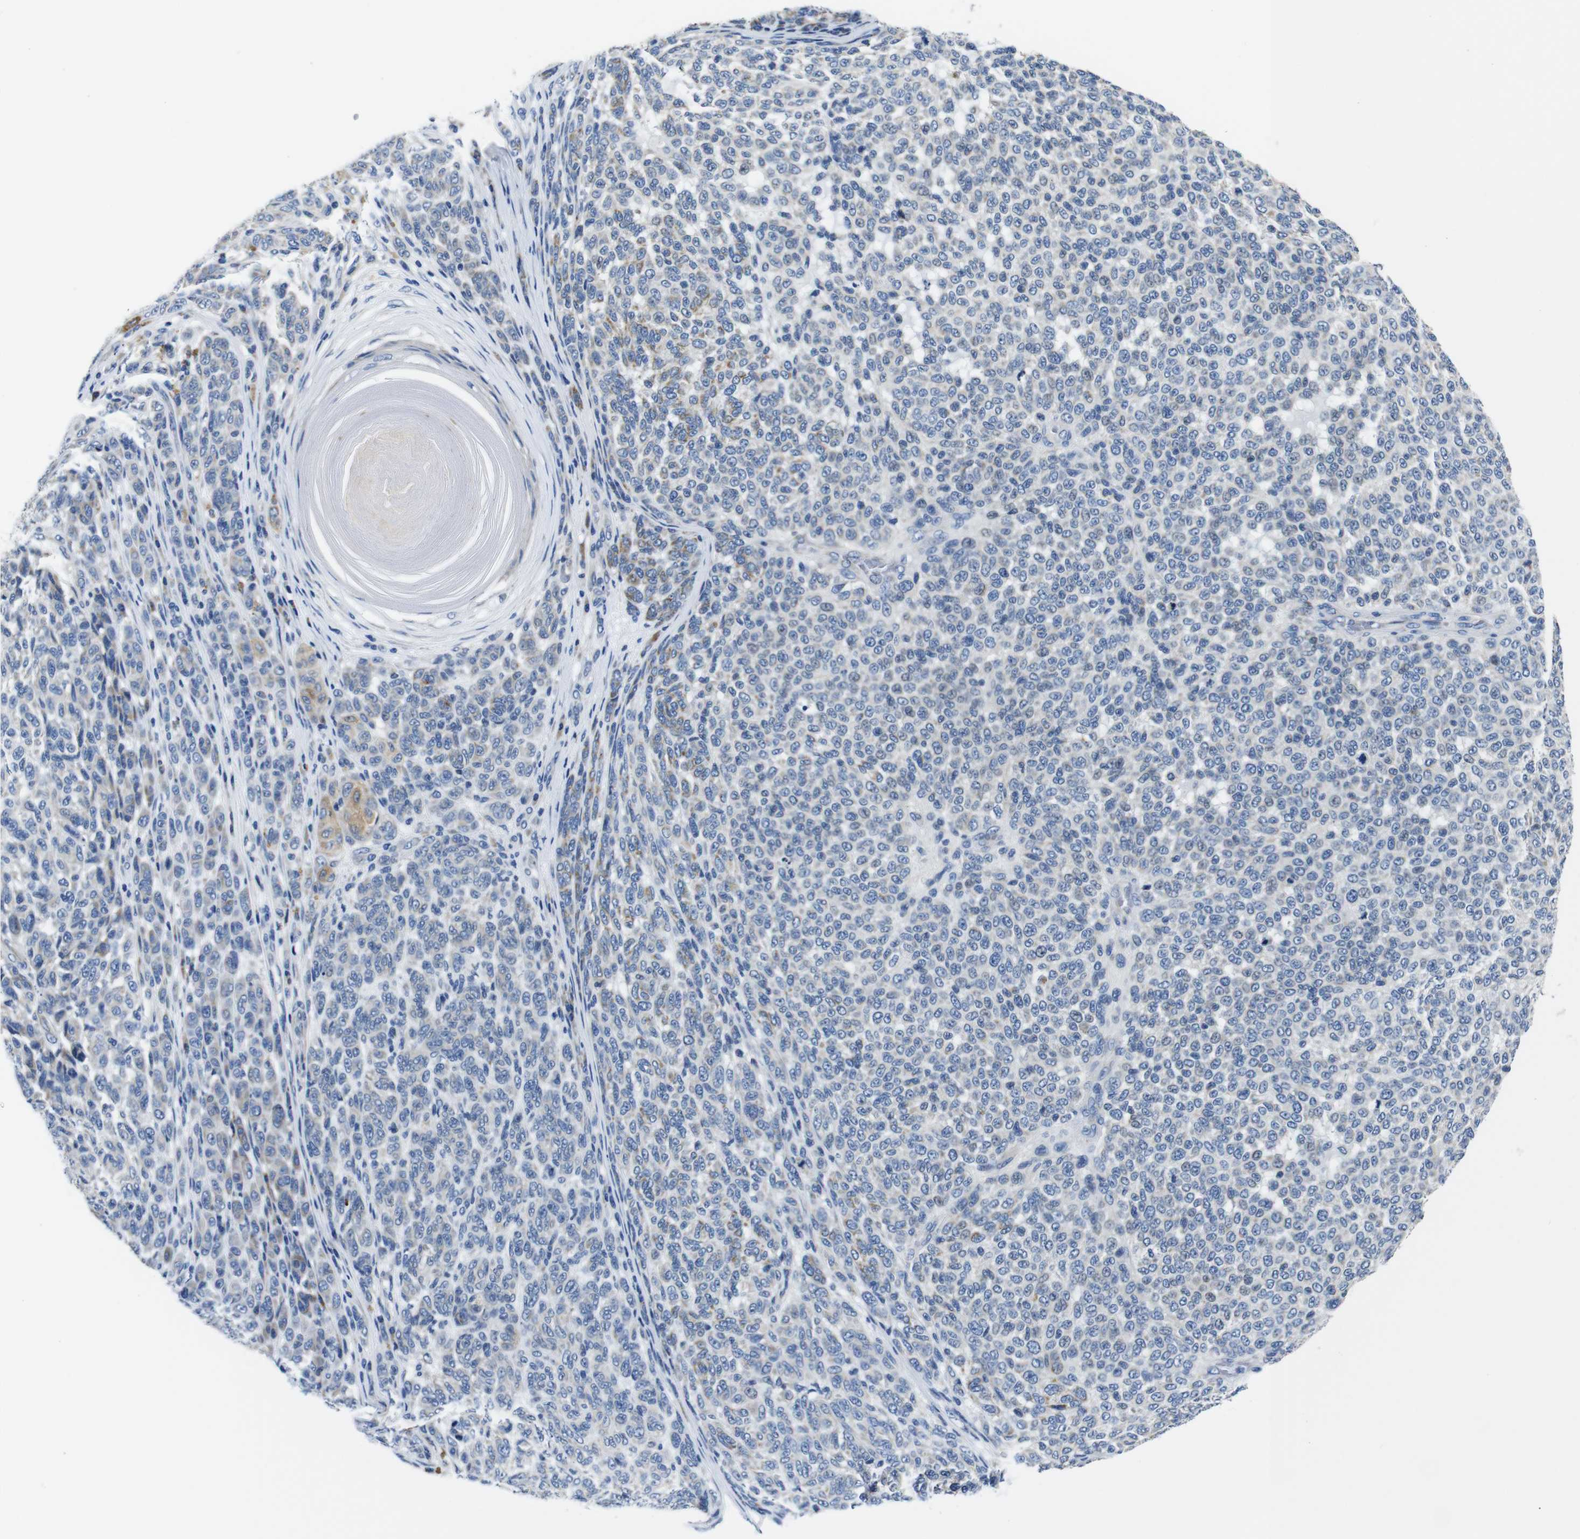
{"staining": {"intensity": "weak", "quantity": "<25%", "location": "cytoplasmic/membranous"}, "tissue": "melanoma", "cell_type": "Tumor cells", "image_type": "cancer", "snomed": [{"axis": "morphology", "description": "Malignant melanoma, NOS"}, {"axis": "topography", "description": "Skin"}], "caption": "Tumor cells are negative for protein expression in human melanoma. (Immunohistochemistry, brightfield microscopy, high magnification).", "gene": "SNX19", "patient": {"sex": "male", "age": 59}}